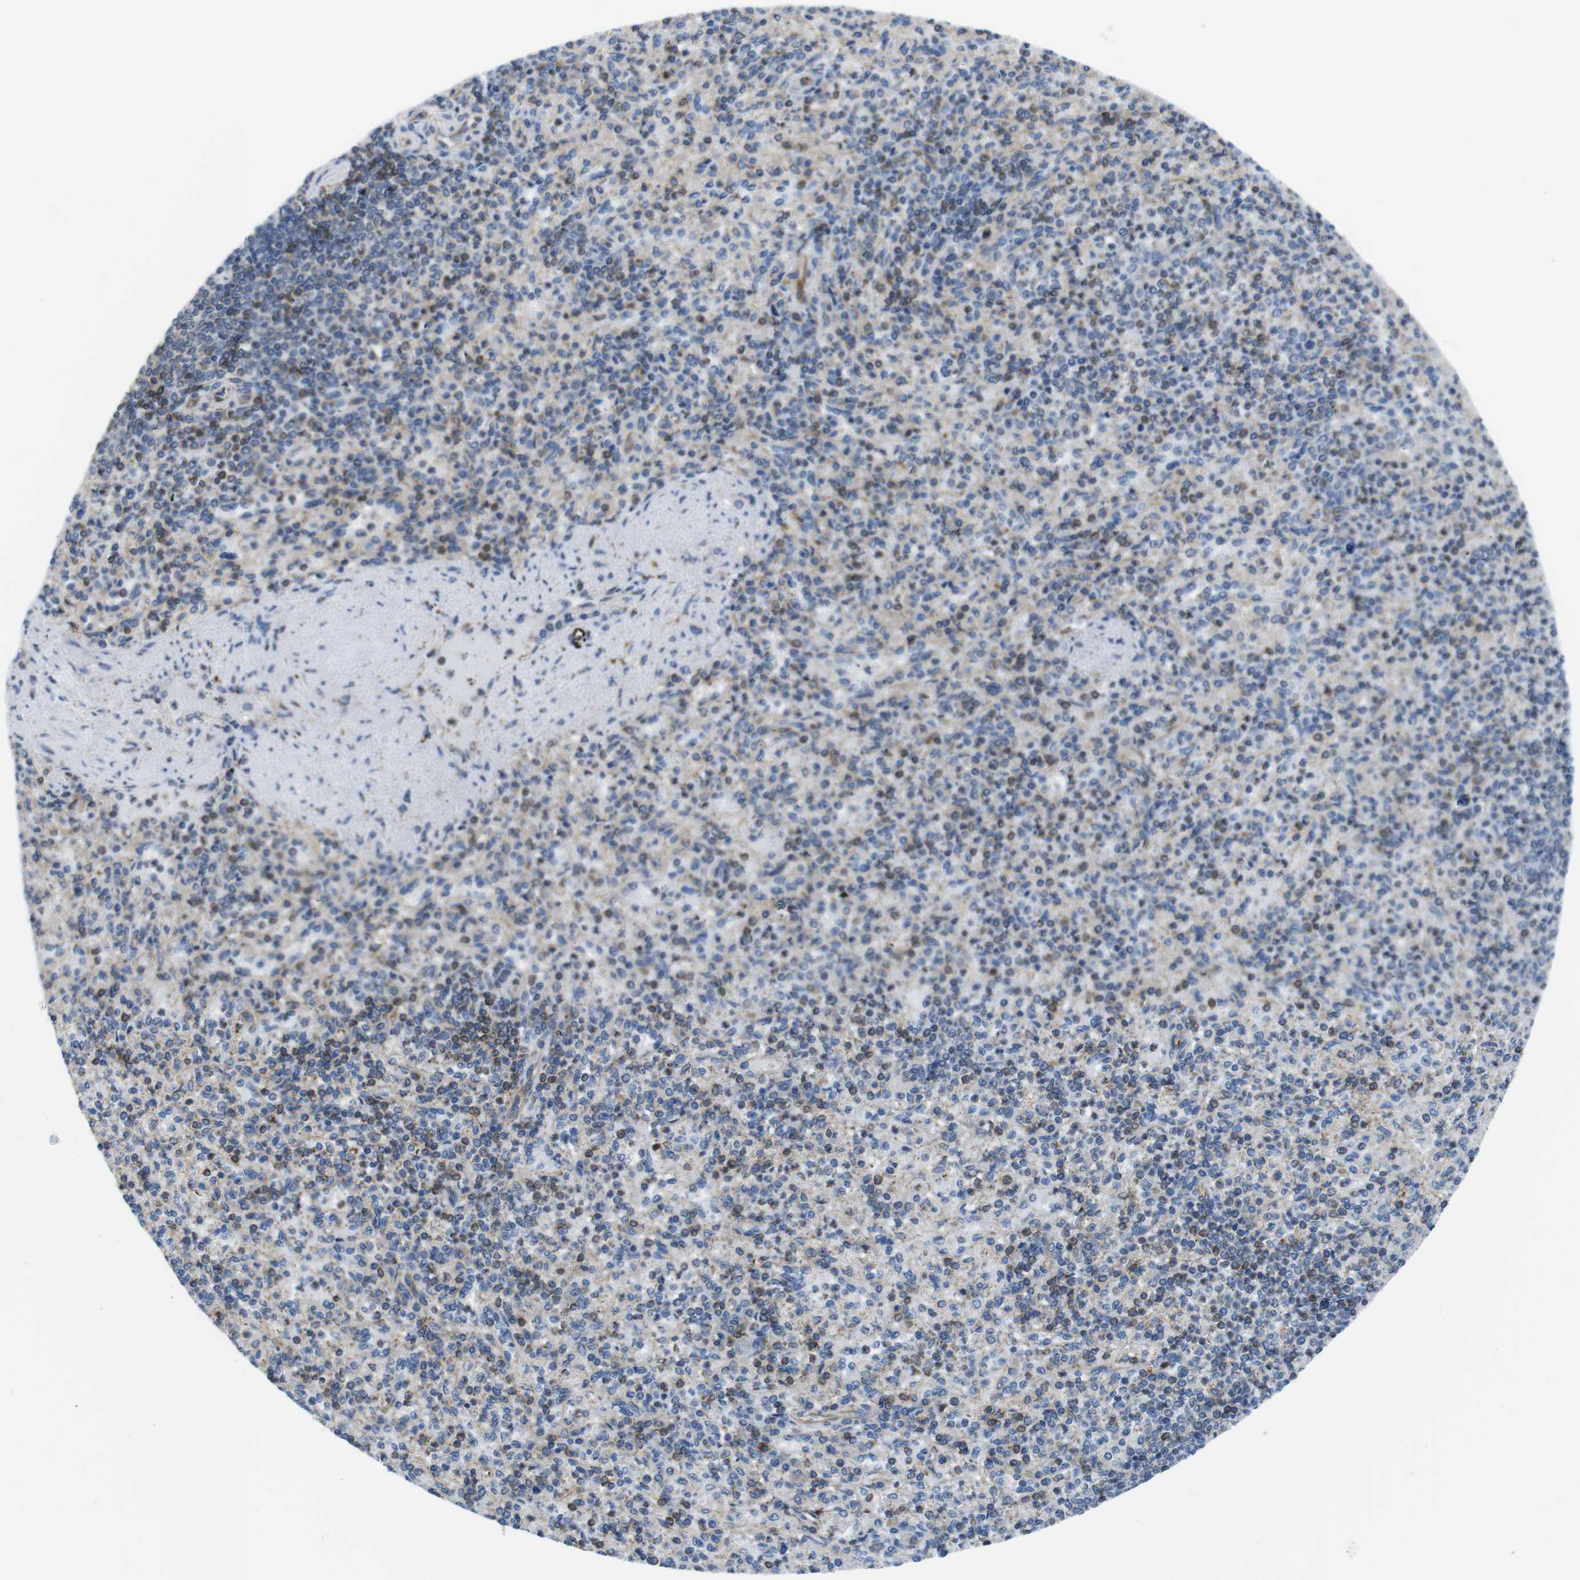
{"staining": {"intensity": "moderate", "quantity": "<25%", "location": "cytoplasmic/membranous"}, "tissue": "spleen", "cell_type": "Cells in red pulp", "image_type": "normal", "snomed": [{"axis": "morphology", "description": "Normal tissue, NOS"}, {"axis": "topography", "description": "Spleen"}], "caption": "IHC of unremarkable spleen demonstrates low levels of moderate cytoplasmic/membranous positivity in about <25% of cells in red pulp. (Brightfield microscopy of DAB IHC at high magnification).", "gene": "KCNE3", "patient": {"sex": "female", "age": 74}}